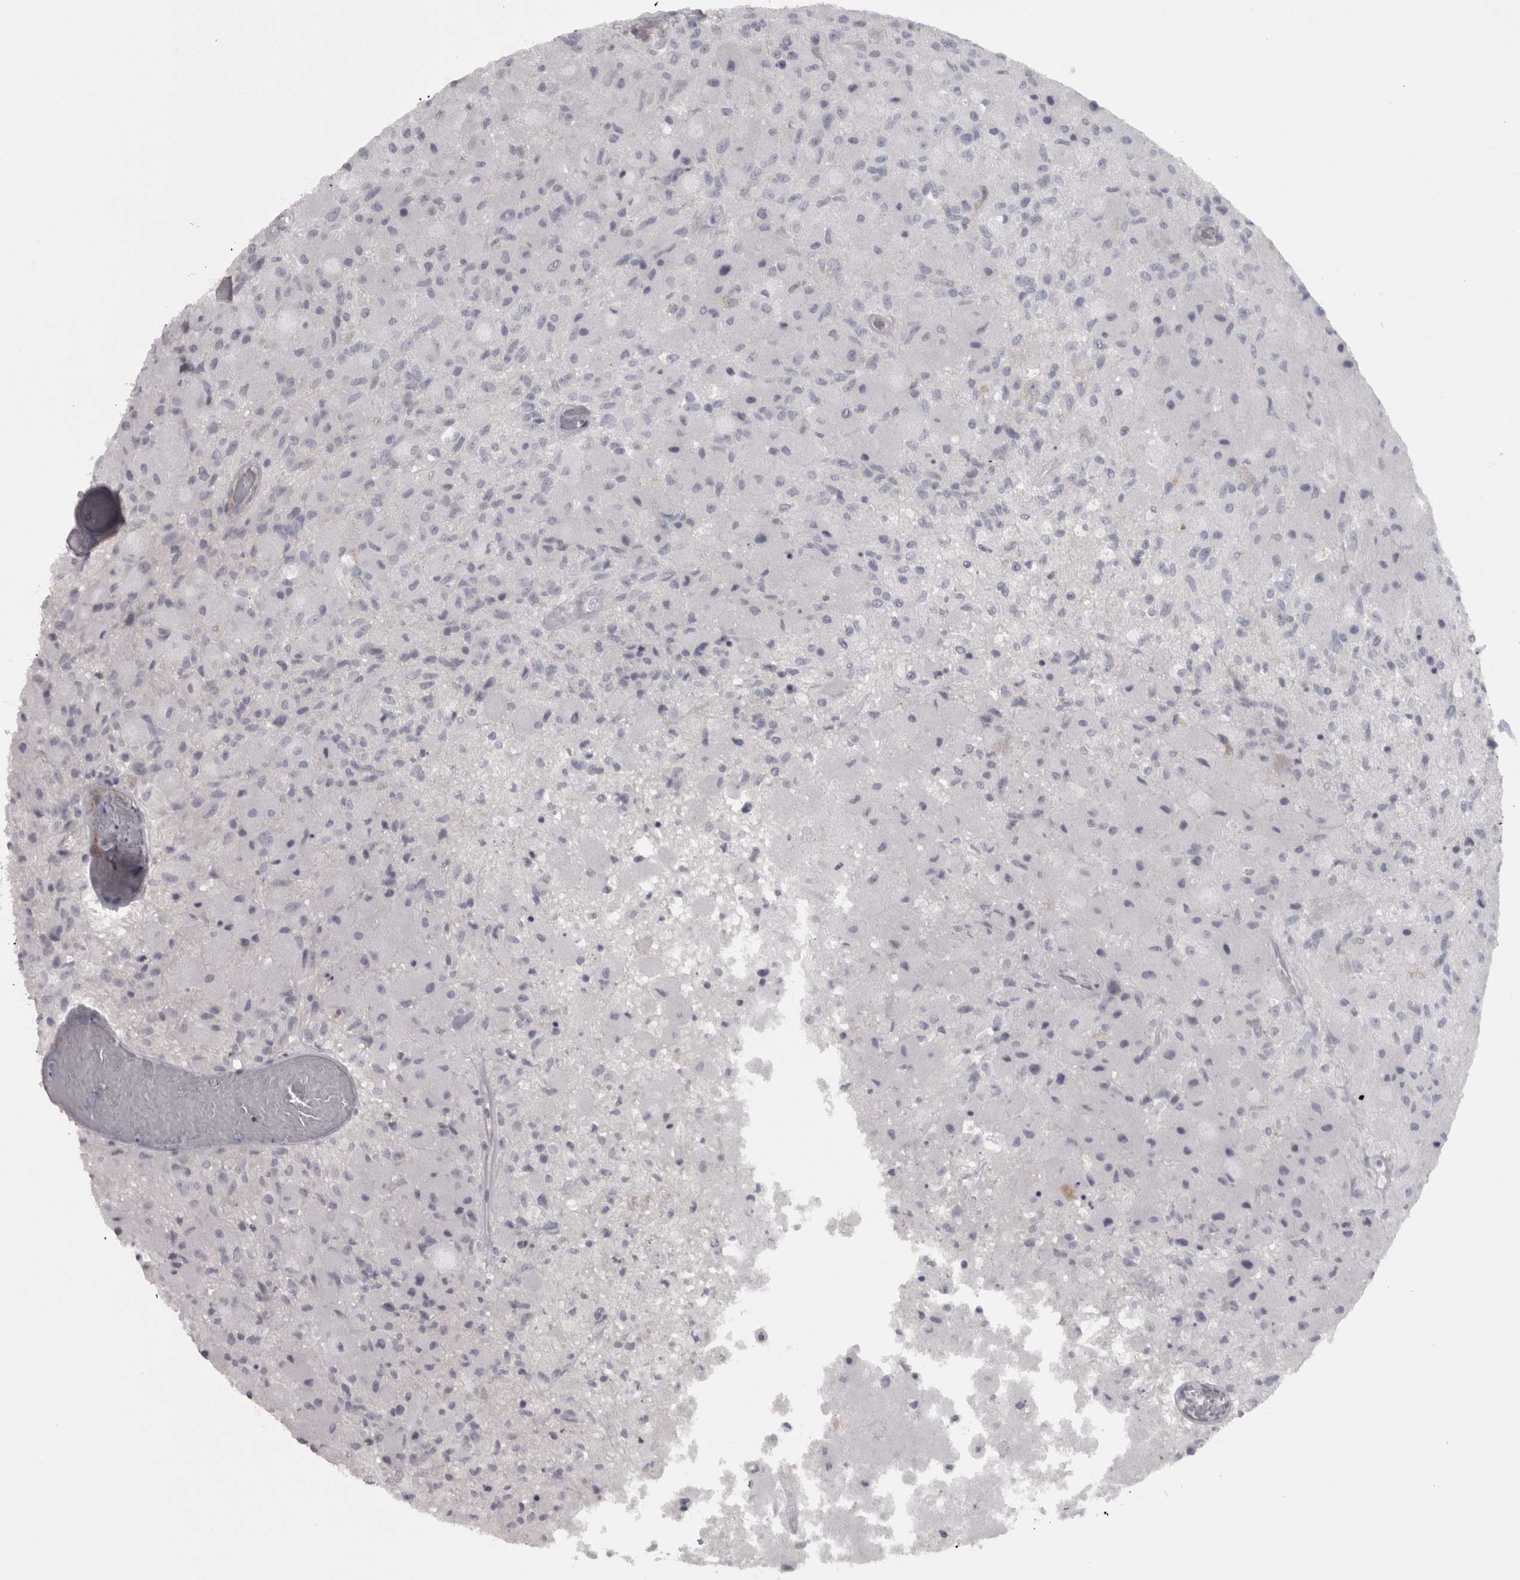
{"staining": {"intensity": "negative", "quantity": "none", "location": "none"}, "tissue": "glioma", "cell_type": "Tumor cells", "image_type": "cancer", "snomed": [{"axis": "morphology", "description": "Normal tissue, NOS"}, {"axis": "morphology", "description": "Glioma, malignant, High grade"}, {"axis": "topography", "description": "Cerebral cortex"}], "caption": "A high-resolution image shows immunohistochemistry (IHC) staining of glioma, which shows no significant staining in tumor cells.", "gene": "PPP1R12B", "patient": {"sex": "male", "age": 77}}